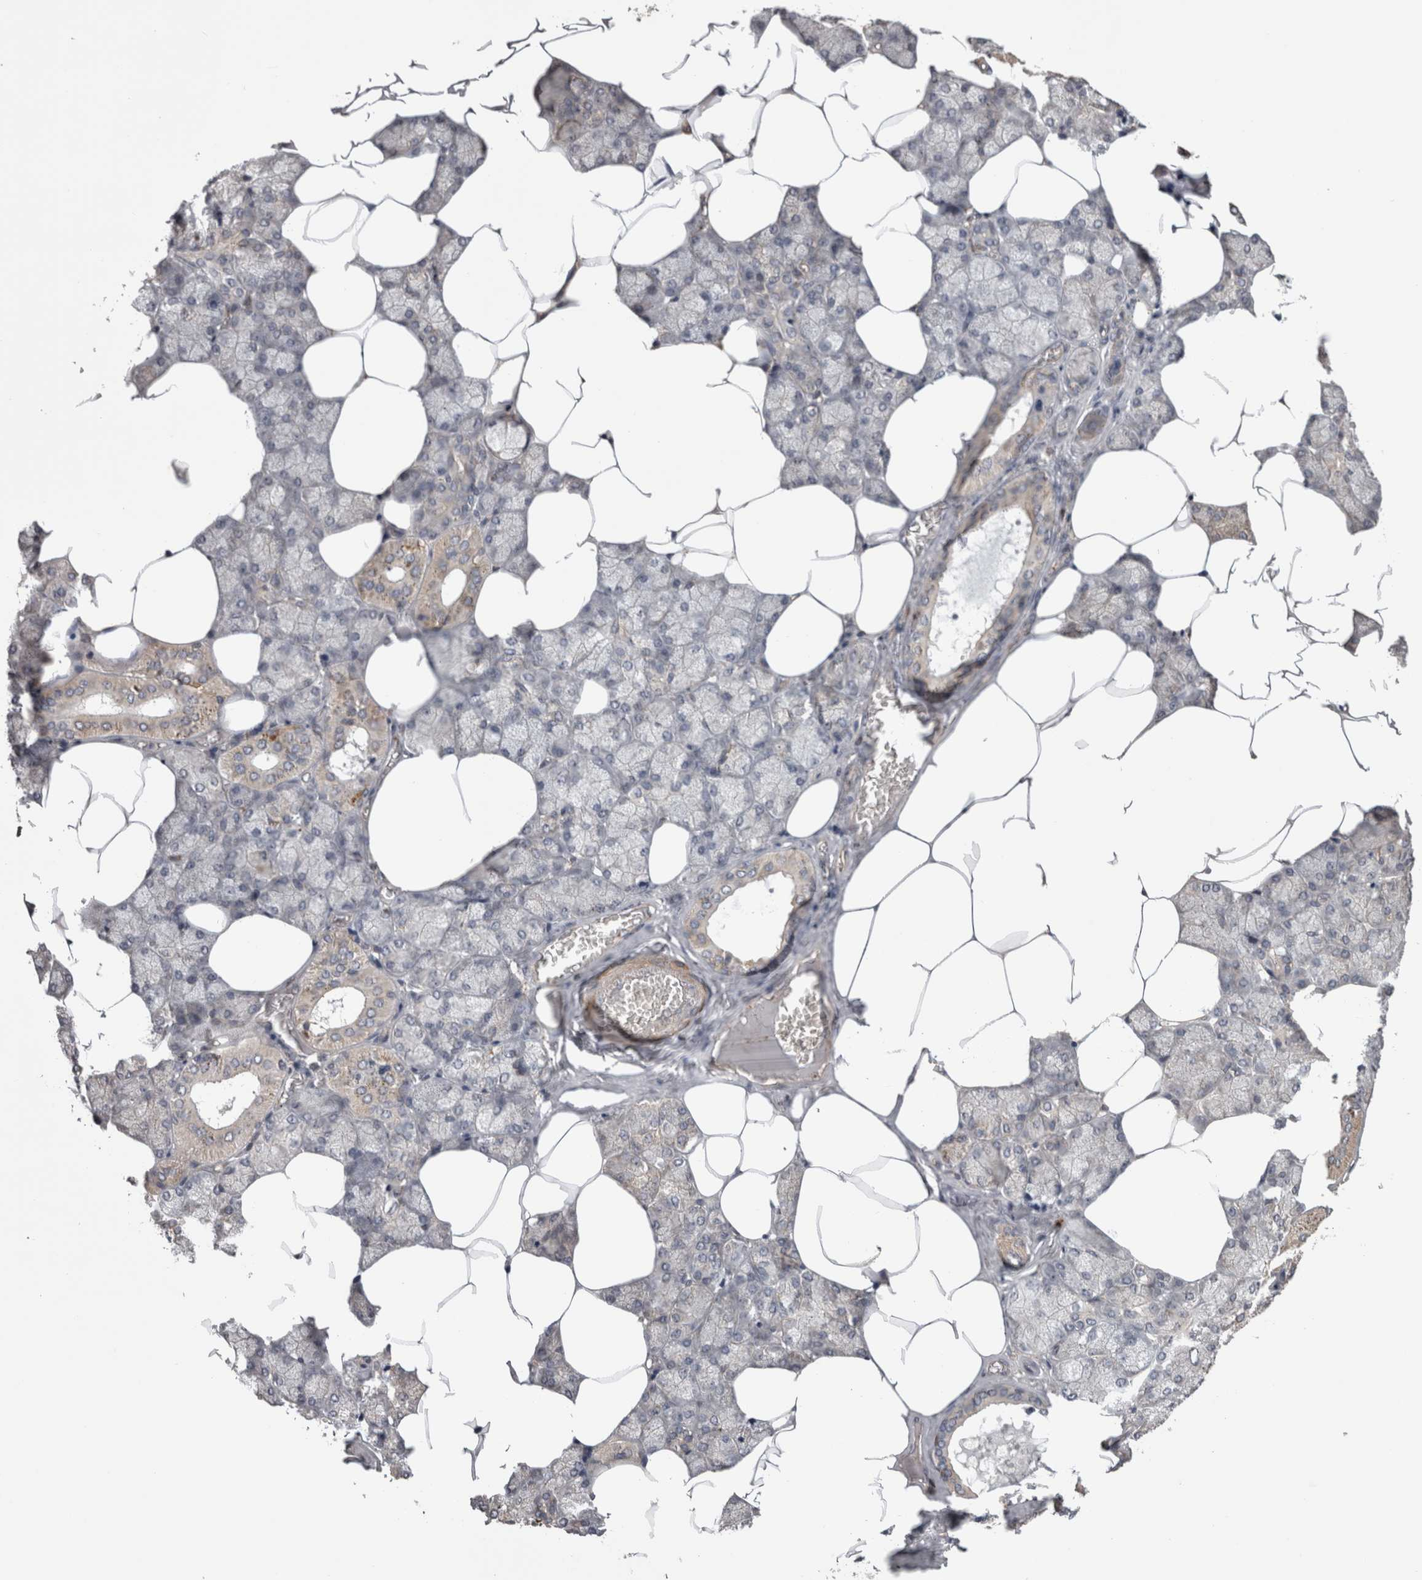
{"staining": {"intensity": "weak", "quantity": "<25%", "location": "cytoplasmic/membranous"}, "tissue": "salivary gland", "cell_type": "Glandular cells", "image_type": "normal", "snomed": [{"axis": "morphology", "description": "Normal tissue, NOS"}, {"axis": "topography", "description": "Salivary gland"}], "caption": "High power microscopy image of an immunohistochemistry (IHC) image of benign salivary gland, revealing no significant staining in glandular cells. (IHC, brightfield microscopy, high magnification).", "gene": "STC1", "patient": {"sex": "male", "age": 62}}